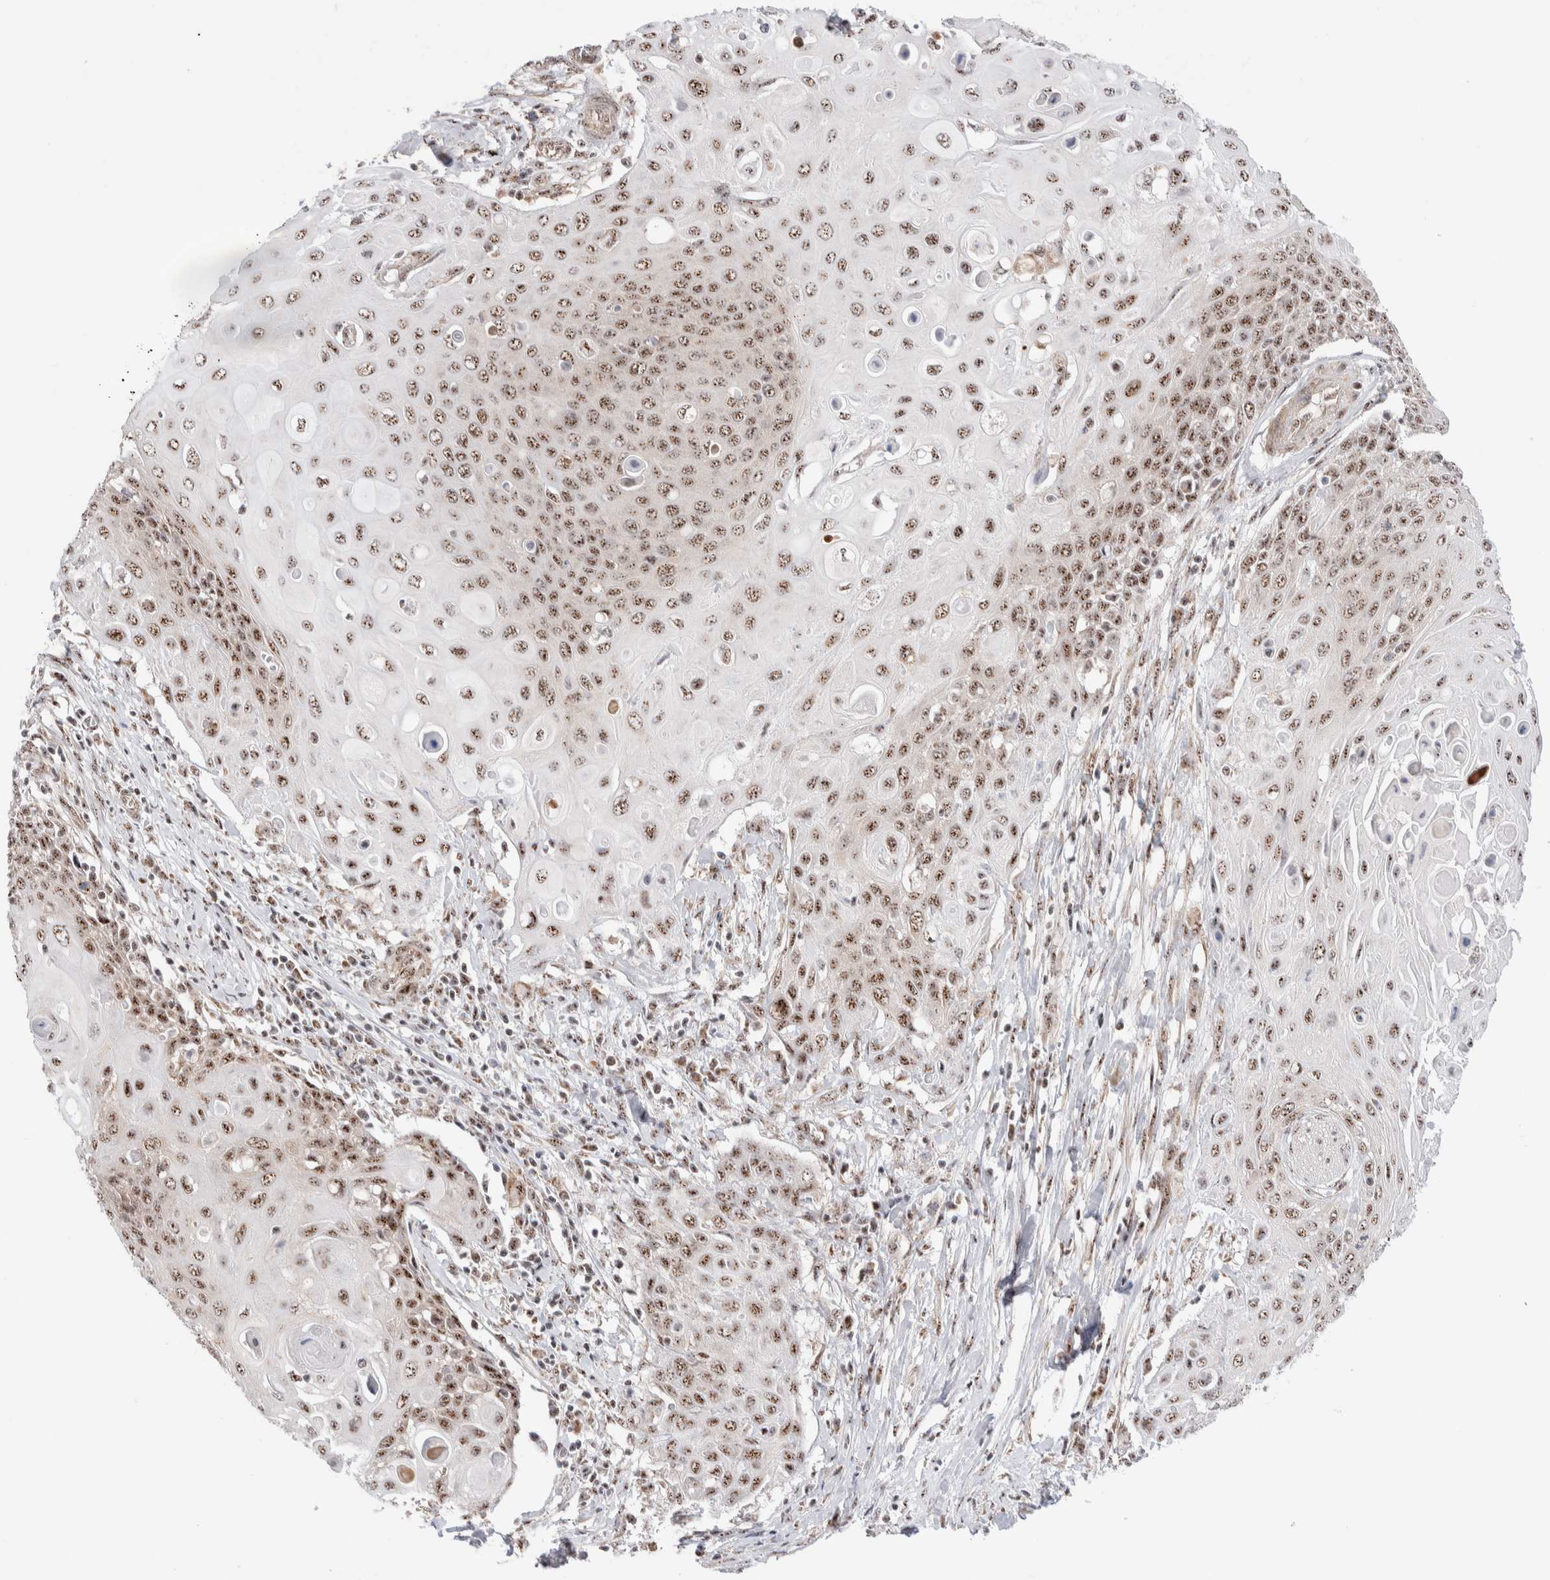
{"staining": {"intensity": "moderate", "quantity": ">75%", "location": "nuclear"}, "tissue": "cervical cancer", "cell_type": "Tumor cells", "image_type": "cancer", "snomed": [{"axis": "morphology", "description": "Squamous cell carcinoma, NOS"}, {"axis": "topography", "description": "Cervix"}], "caption": "Immunohistochemistry staining of cervical squamous cell carcinoma, which exhibits medium levels of moderate nuclear positivity in approximately >75% of tumor cells indicating moderate nuclear protein staining. The staining was performed using DAB (brown) for protein detection and nuclei were counterstained in hematoxylin (blue).", "gene": "ZNF695", "patient": {"sex": "female", "age": 39}}